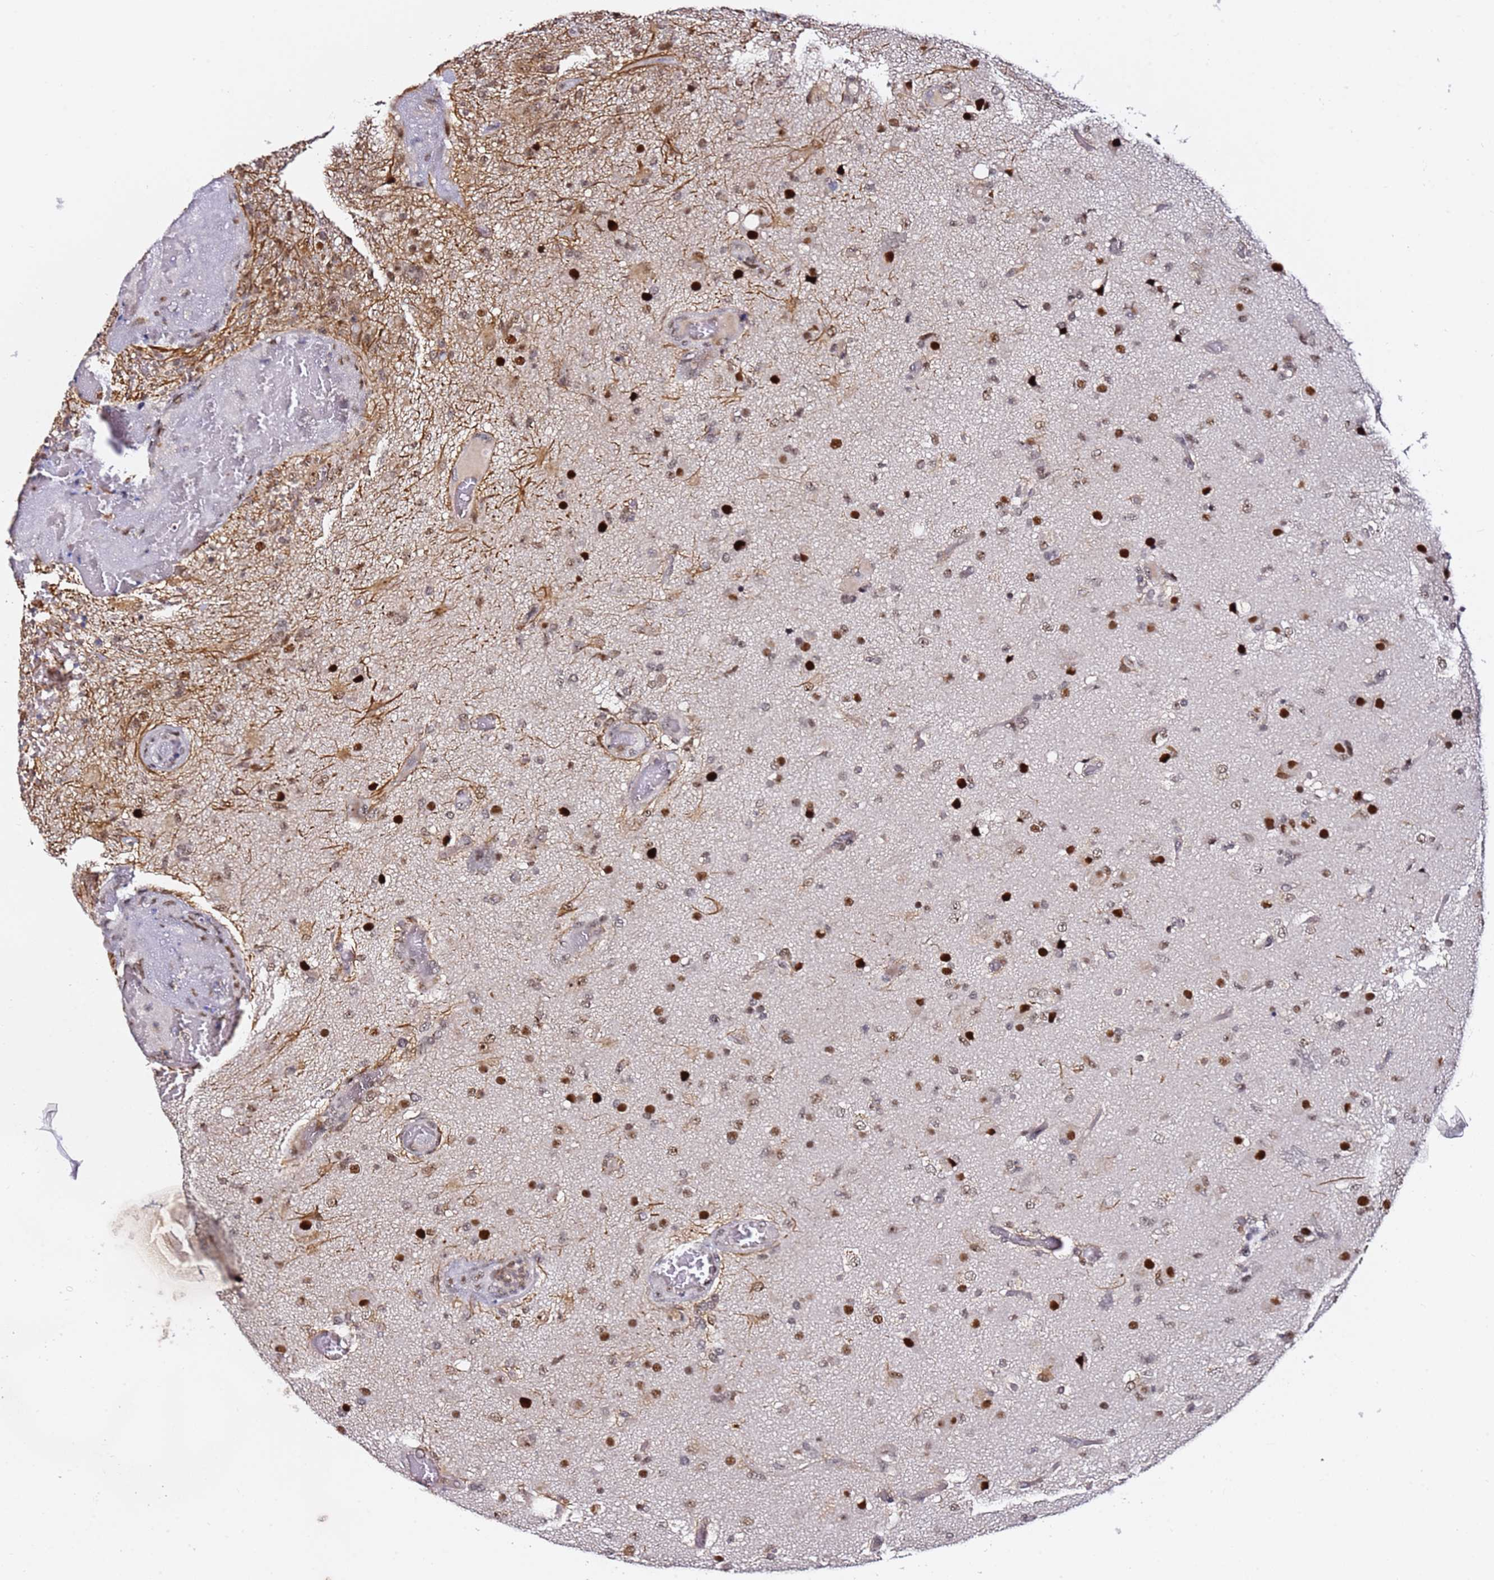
{"staining": {"intensity": "strong", "quantity": ">75%", "location": "nuclear"}, "tissue": "glioma", "cell_type": "Tumor cells", "image_type": "cancer", "snomed": [{"axis": "morphology", "description": "Glioma, malignant, High grade"}, {"axis": "topography", "description": "Brain"}], "caption": "Malignant high-grade glioma tissue reveals strong nuclear positivity in approximately >75% of tumor cells, visualized by immunohistochemistry.", "gene": "FCF1", "patient": {"sex": "female", "age": 74}}